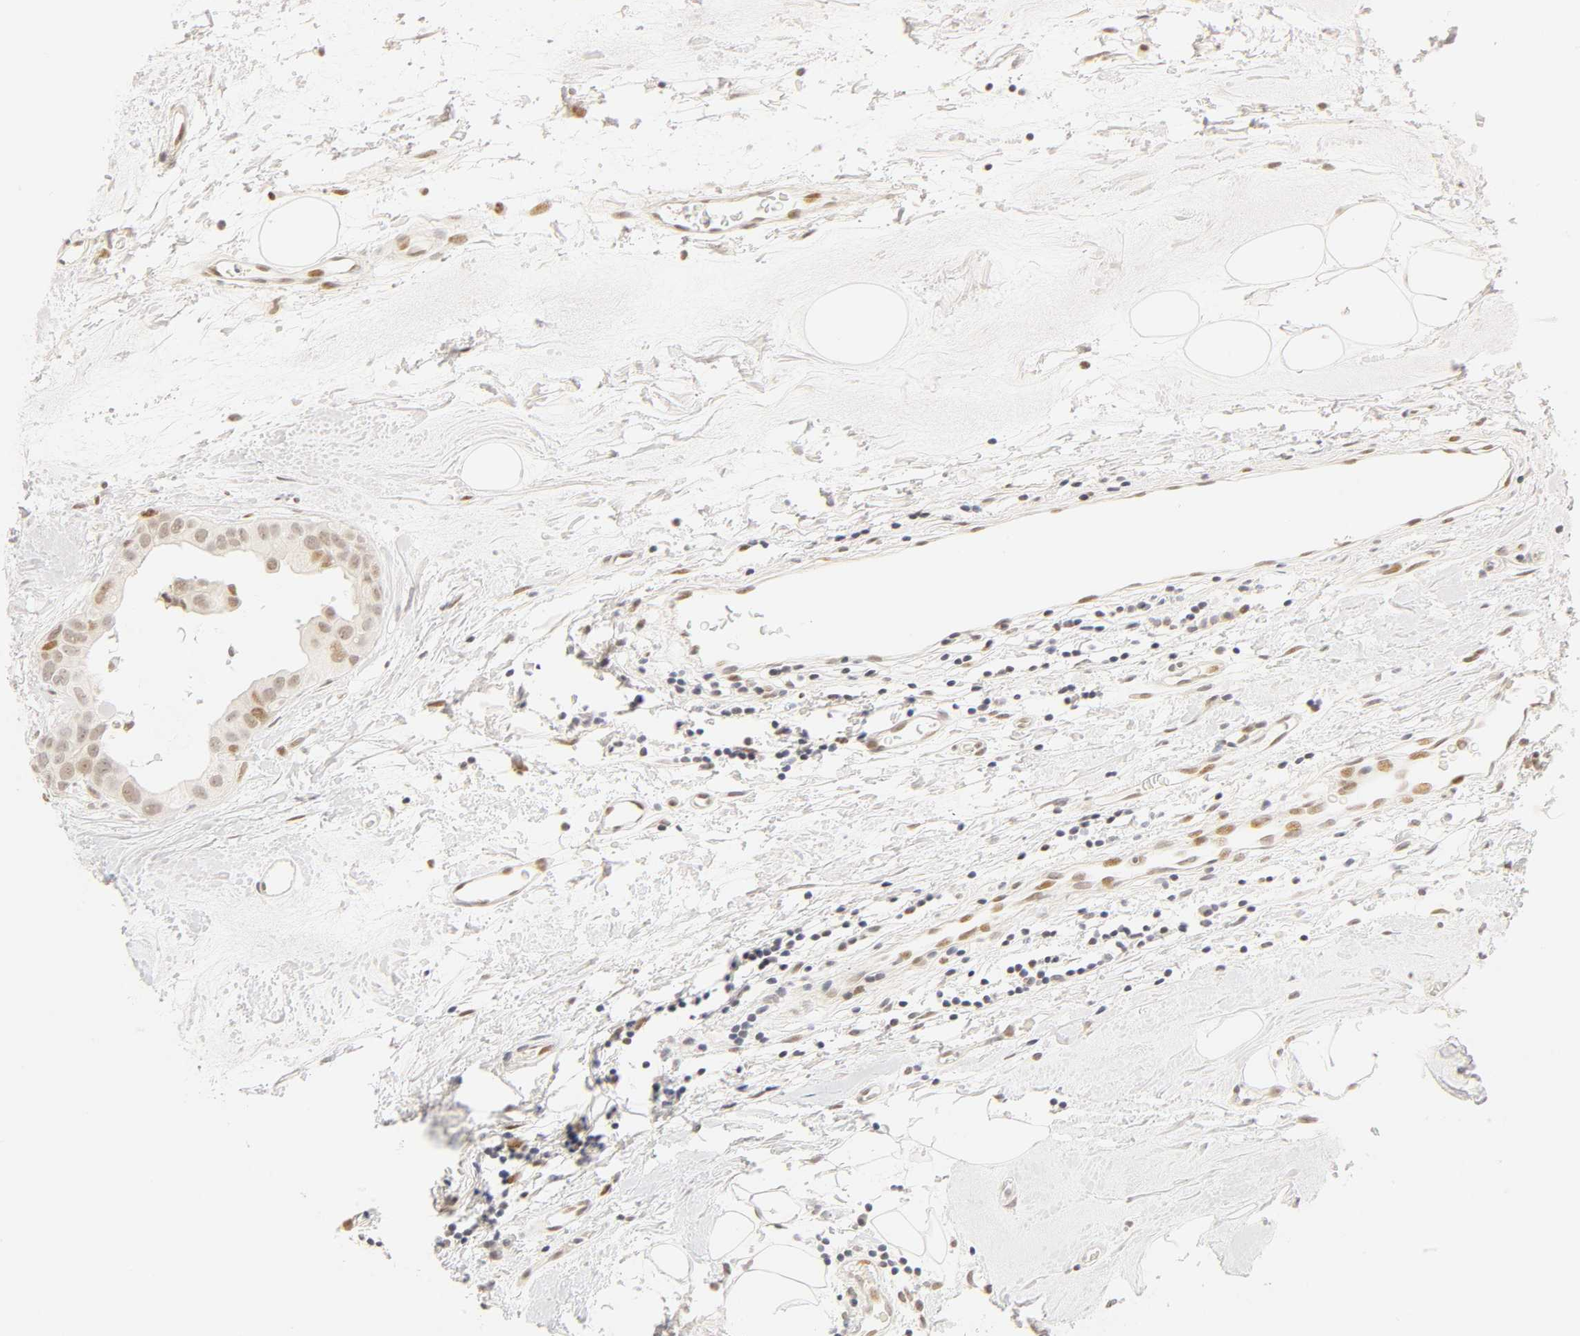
{"staining": {"intensity": "moderate", "quantity": "25%-75%", "location": "nuclear"}, "tissue": "breast cancer", "cell_type": "Tumor cells", "image_type": "cancer", "snomed": [{"axis": "morphology", "description": "Duct carcinoma"}, {"axis": "topography", "description": "Breast"}], "caption": "The micrograph shows immunohistochemical staining of breast cancer. There is moderate nuclear expression is present in about 25%-75% of tumor cells.", "gene": "MNAT1", "patient": {"sex": "female", "age": 40}}